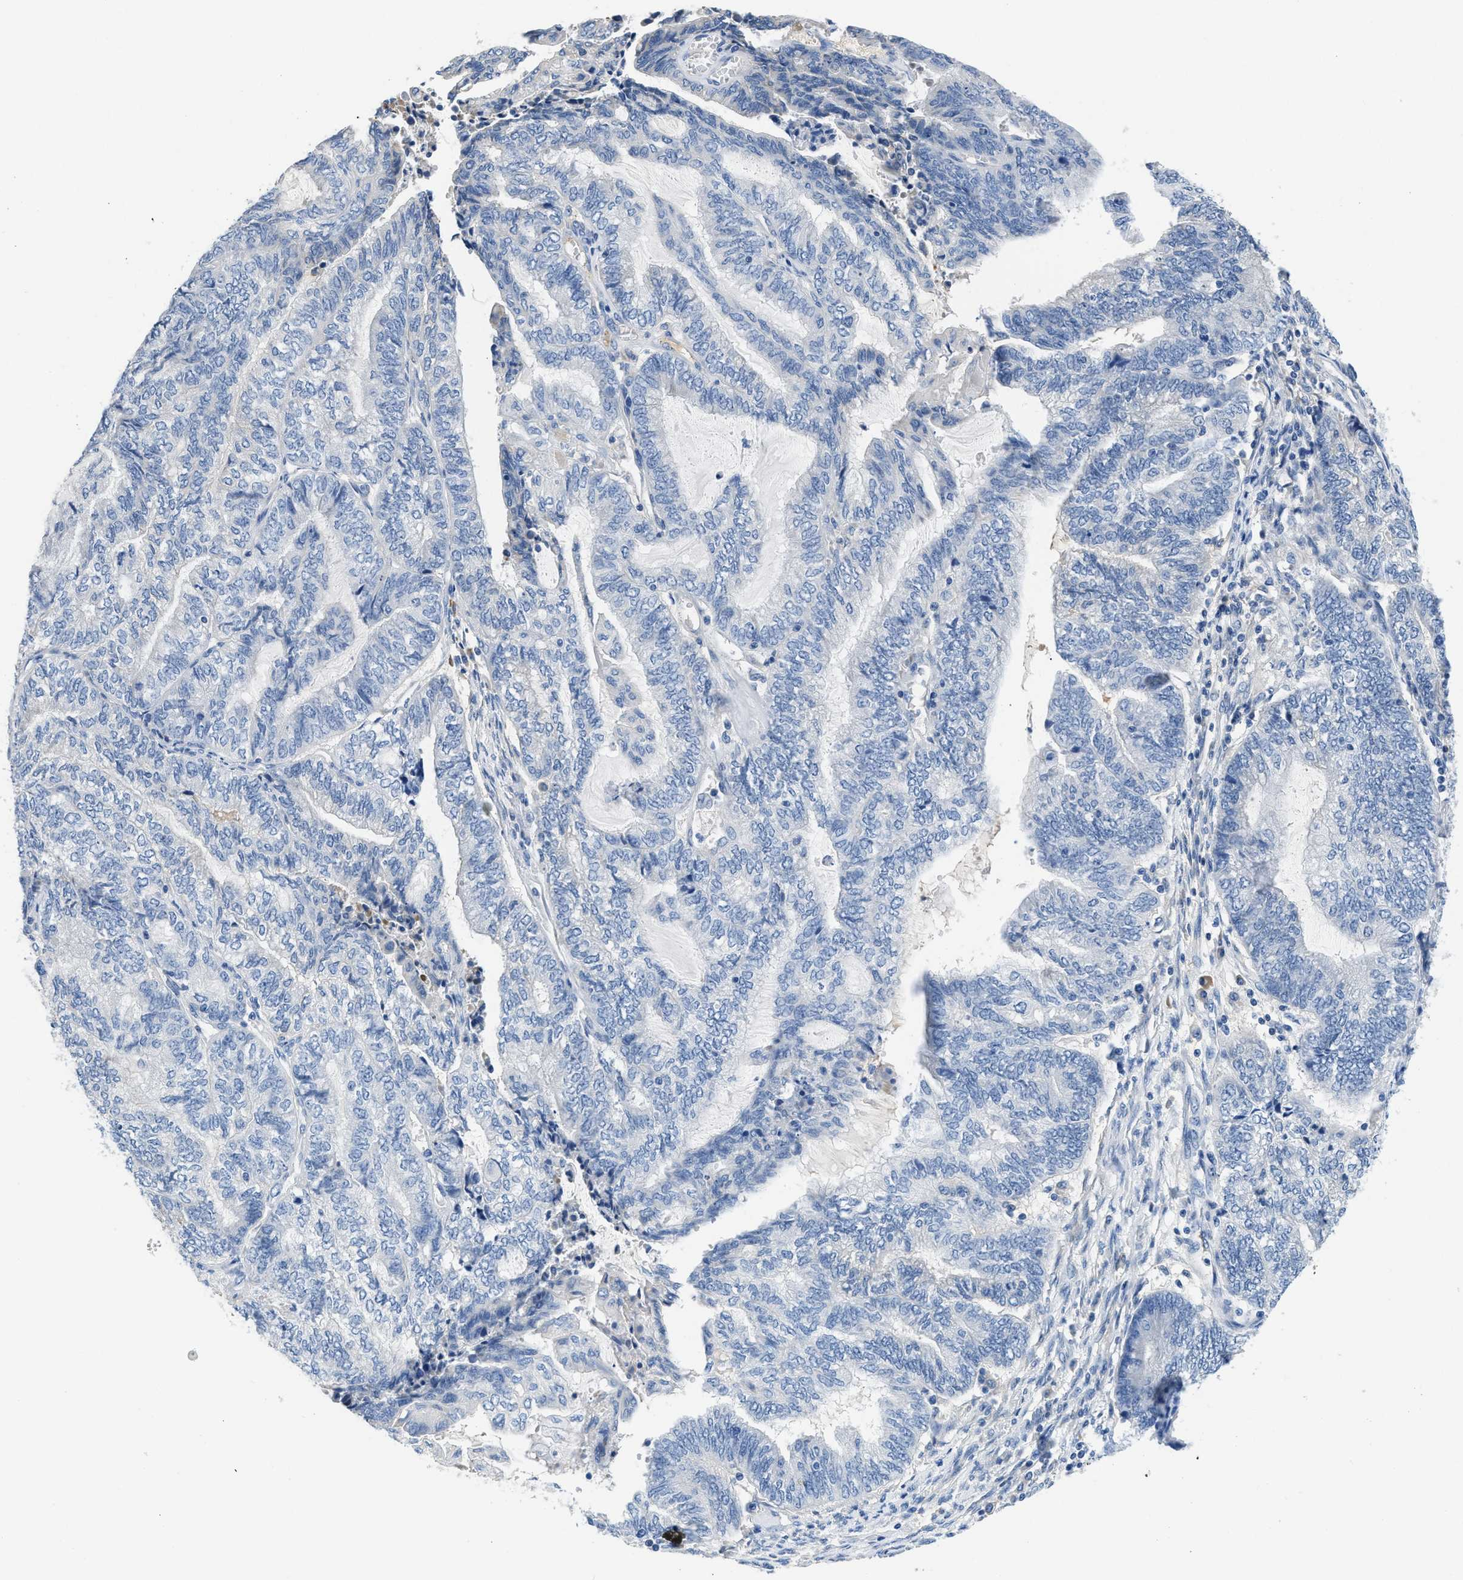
{"staining": {"intensity": "negative", "quantity": "none", "location": "none"}, "tissue": "endometrial cancer", "cell_type": "Tumor cells", "image_type": "cancer", "snomed": [{"axis": "morphology", "description": "Adenocarcinoma, NOS"}, {"axis": "topography", "description": "Uterus"}, {"axis": "topography", "description": "Endometrium"}], "caption": "High magnification brightfield microscopy of endometrial adenocarcinoma stained with DAB (3,3'-diaminobenzidine) (brown) and counterstained with hematoxylin (blue): tumor cells show no significant staining.", "gene": "C1S", "patient": {"sex": "female", "age": 70}}